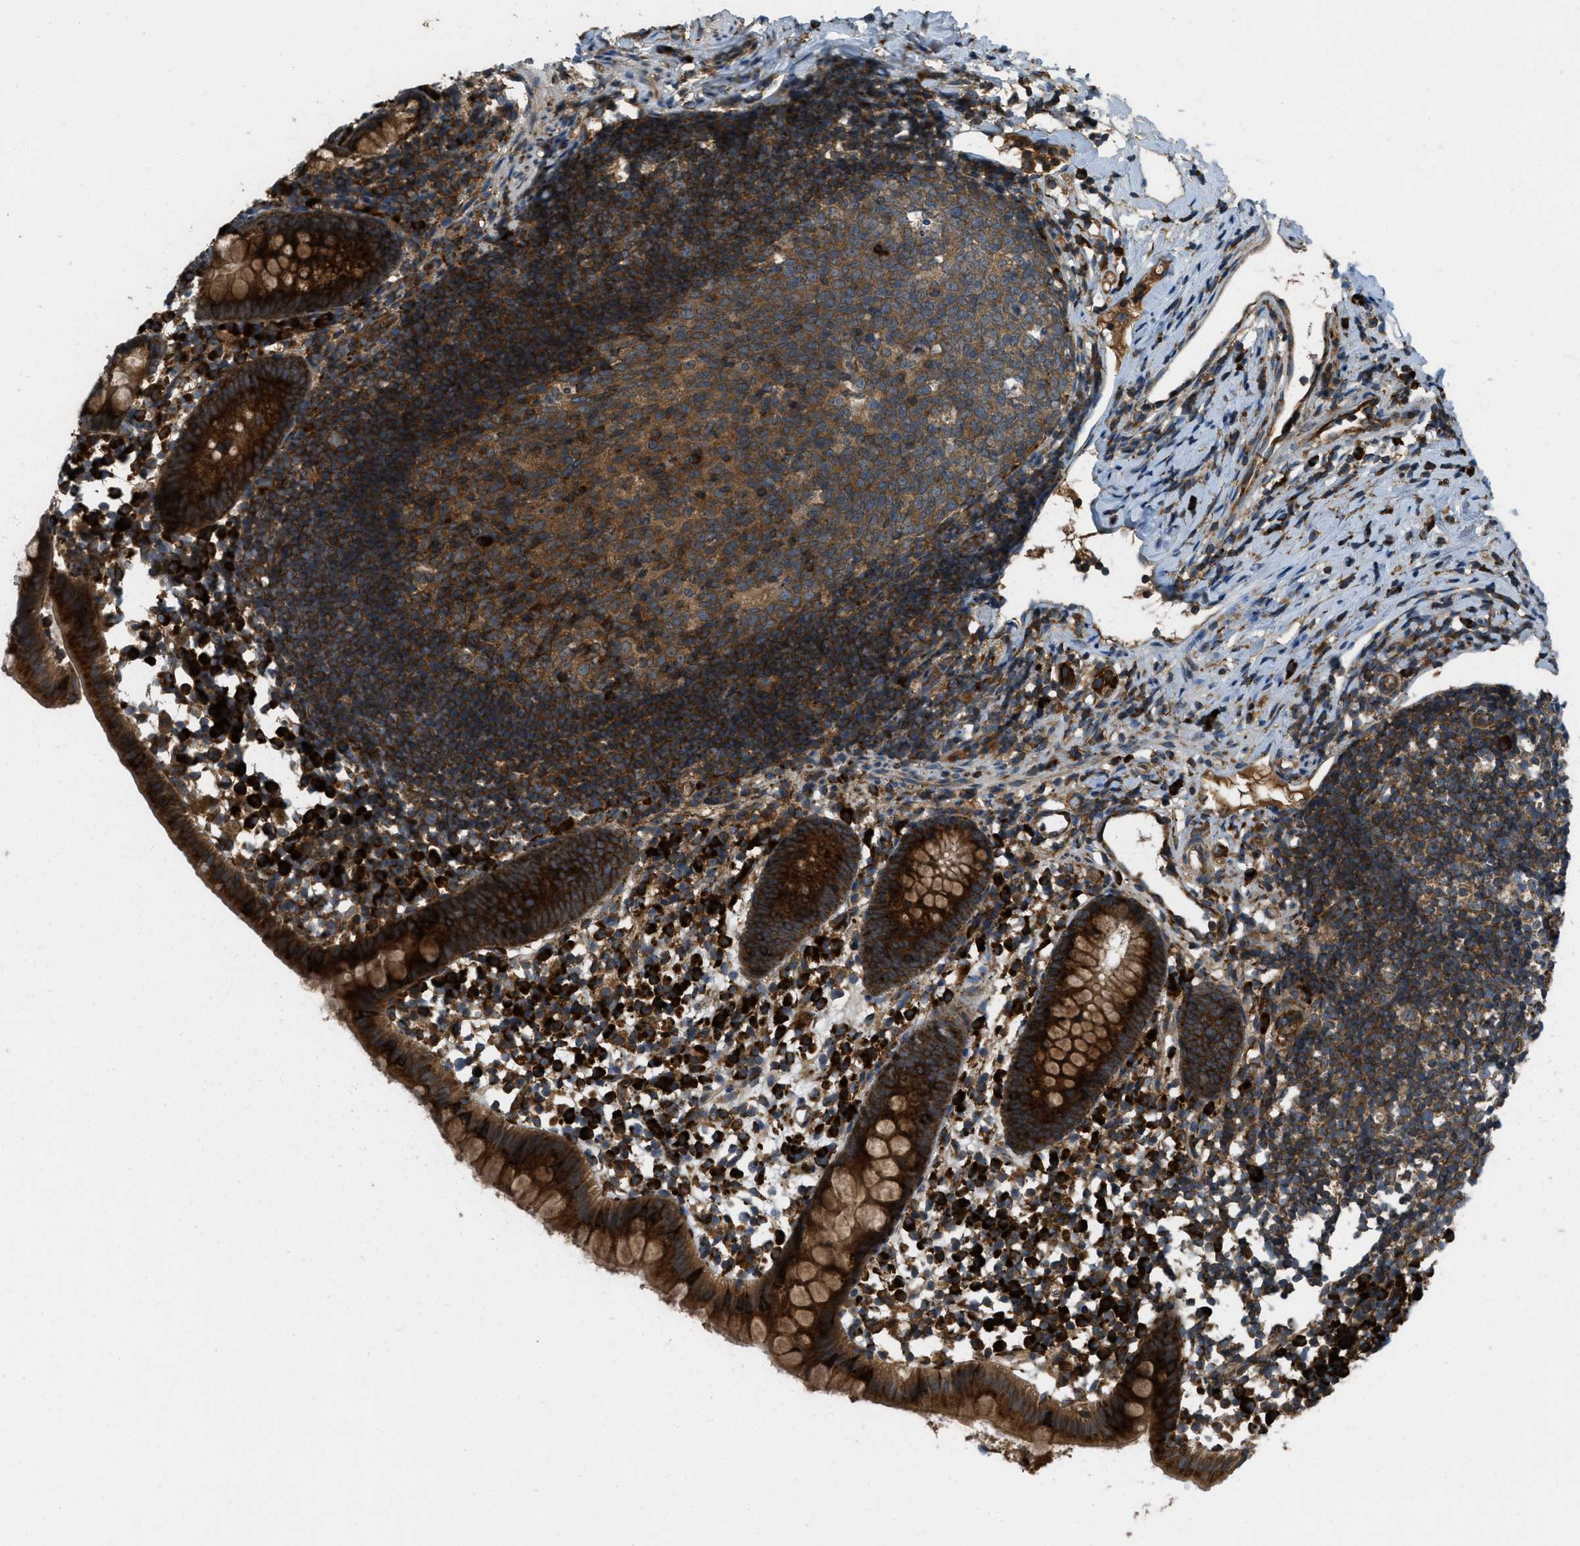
{"staining": {"intensity": "strong", "quantity": ">75%", "location": "cytoplasmic/membranous"}, "tissue": "appendix", "cell_type": "Glandular cells", "image_type": "normal", "snomed": [{"axis": "morphology", "description": "Normal tissue, NOS"}, {"axis": "topography", "description": "Appendix"}], "caption": "Immunohistochemical staining of normal appendix displays strong cytoplasmic/membranous protein staining in about >75% of glandular cells.", "gene": "PCDH18", "patient": {"sex": "female", "age": 20}}